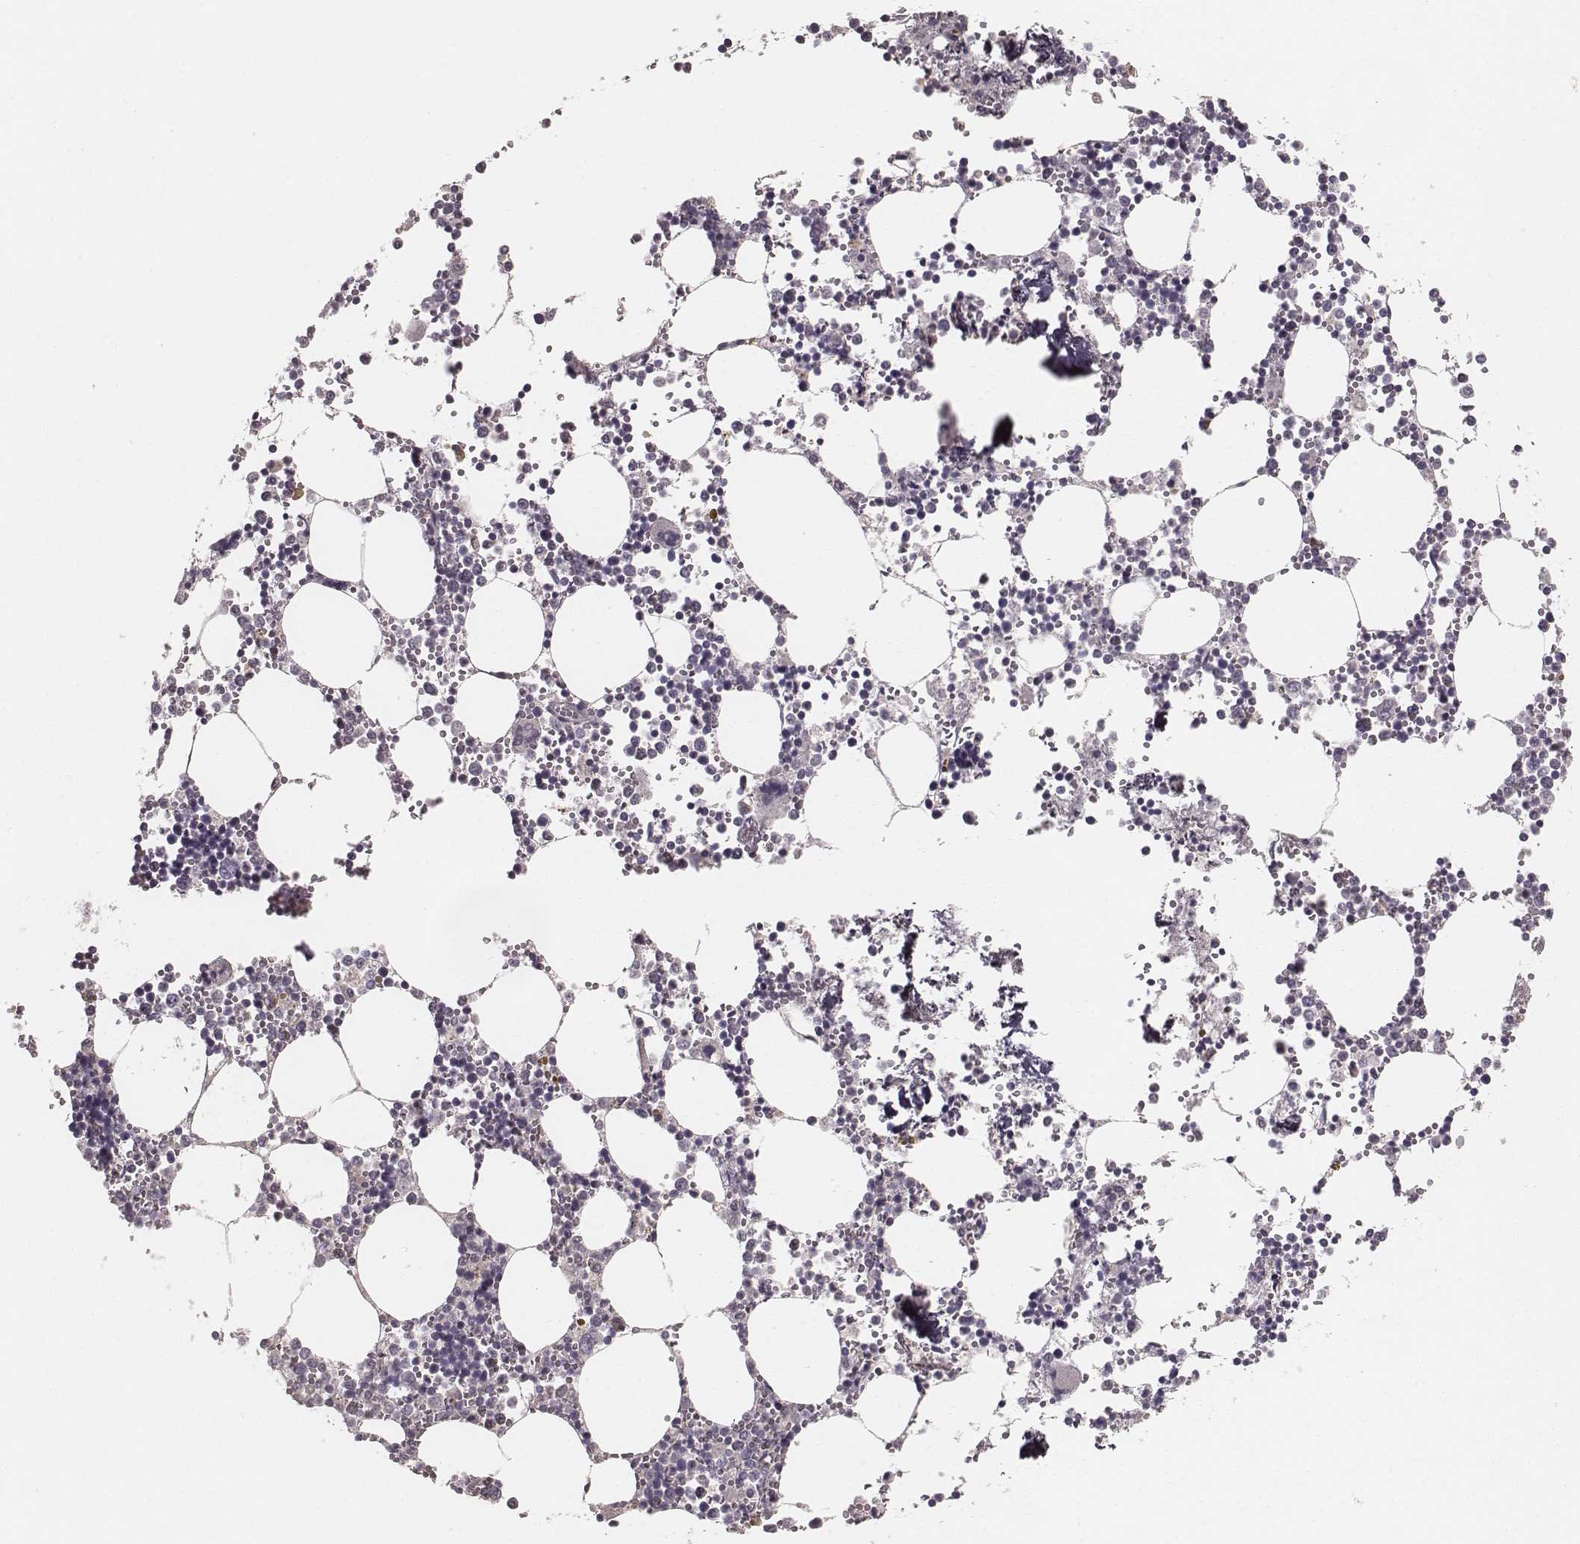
{"staining": {"intensity": "negative", "quantity": "none", "location": "none"}, "tissue": "bone marrow", "cell_type": "Hematopoietic cells", "image_type": "normal", "snomed": [{"axis": "morphology", "description": "Normal tissue, NOS"}, {"axis": "topography", "description": "Bone marrow"}], "caption": "IHC micrograph of benign bone marrow: human bone marrow stained with DAB displays no significant protein staining in hematopoietic cells. (IHC, brightfield microscopy, high magnification).", "gene": "LY6K", "patient": {"sex": "male", "age": 54}}